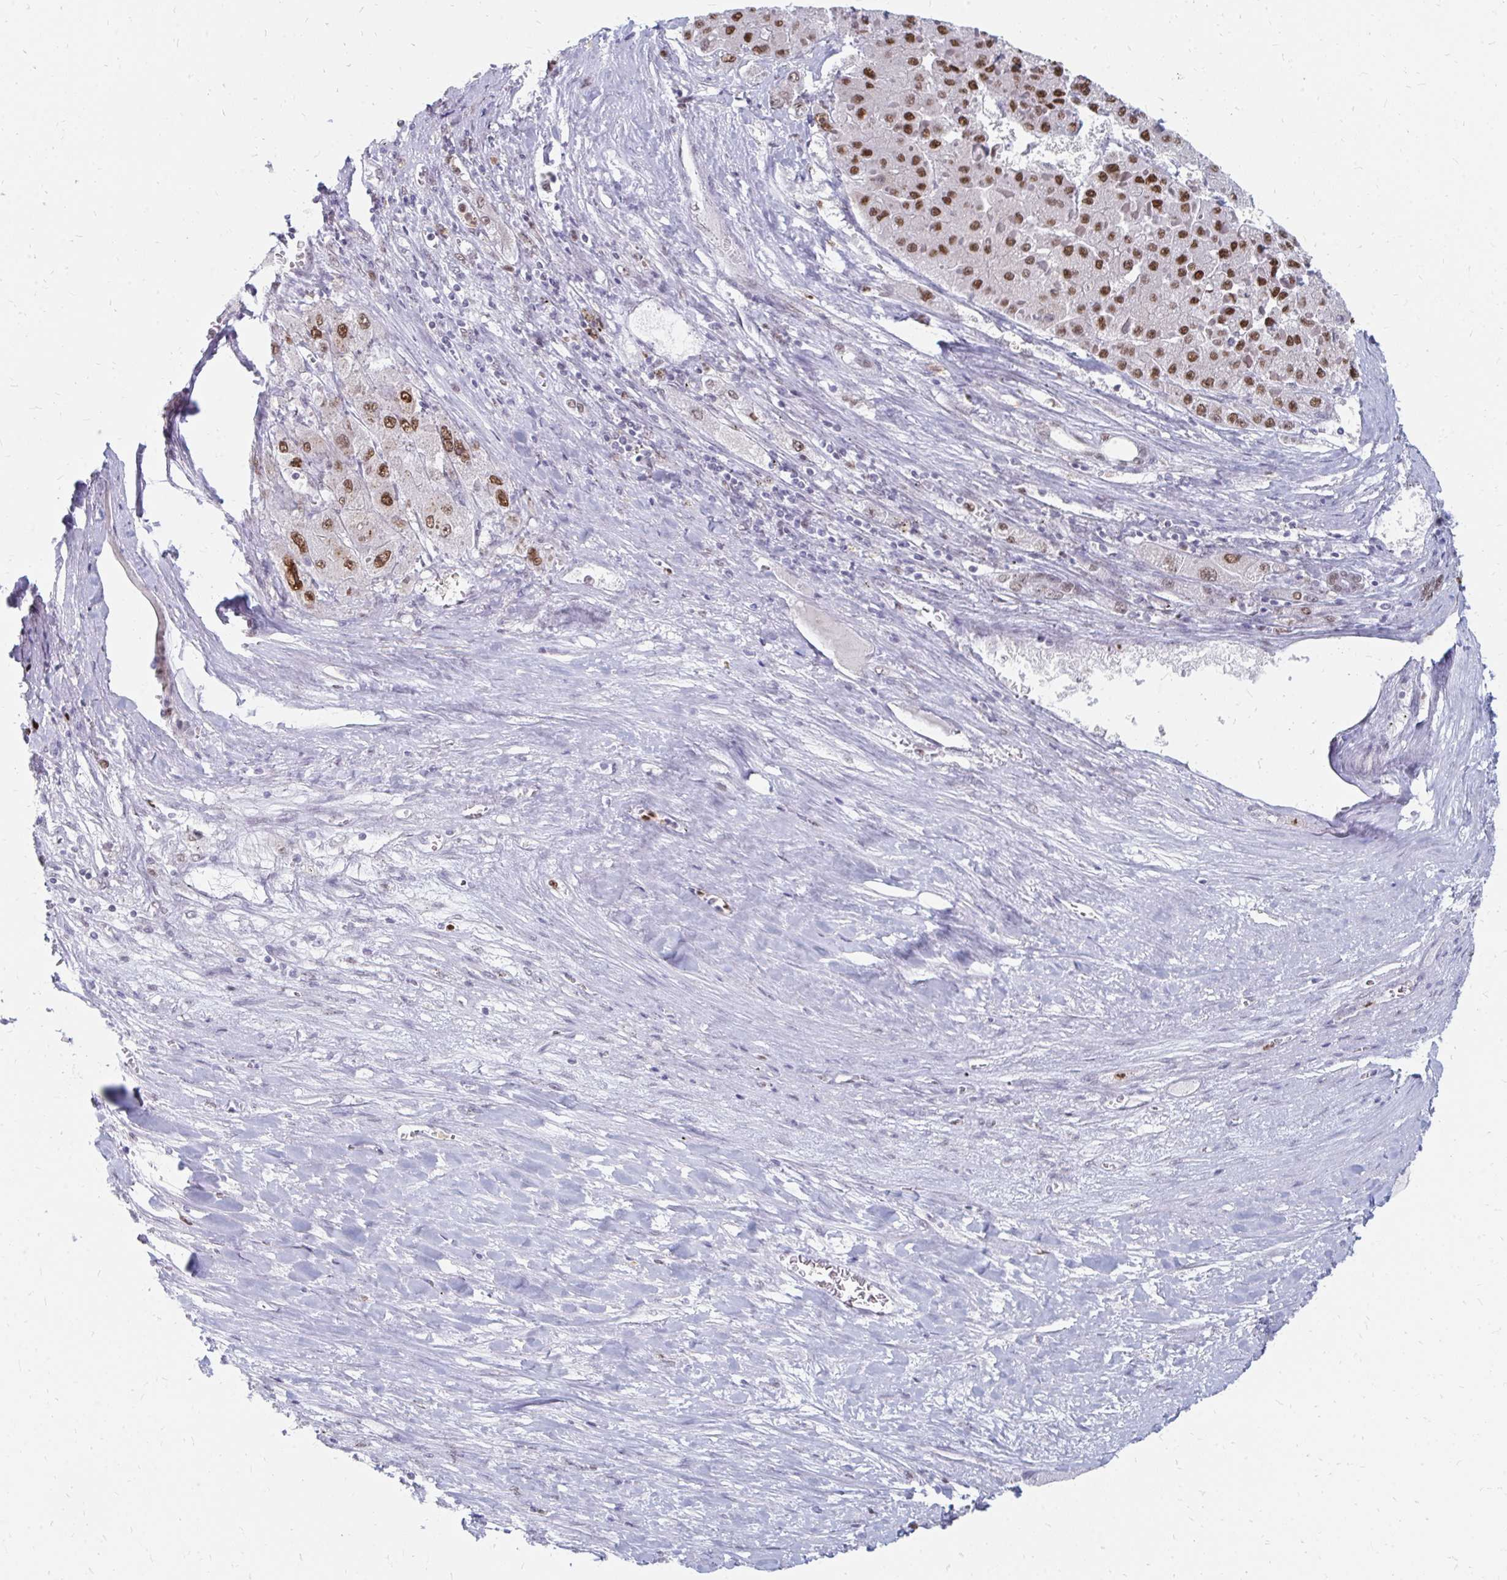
{"staining": {"intensity": "moderate", "quantity": ">75%", "location": "nuclear"}, "tissue": "liver cancer", "cell_type": "Tumor cells", "image_type": "cancer", "snomed": [{"axis": "morphology", "description": "Carcinoma, Hepatocellular, NOS"}, {"axis": "topography", "description": "Liver"}], "caption": "High-power microscopy captured an immunohistochemistry photomicrograph of hepatocellular carcinoma (liver), revealing moderate nuclear staining in approximately >75% of tumor cells.", "gene": "PLK3", "patient": {"sex": "female", "age": 73}}